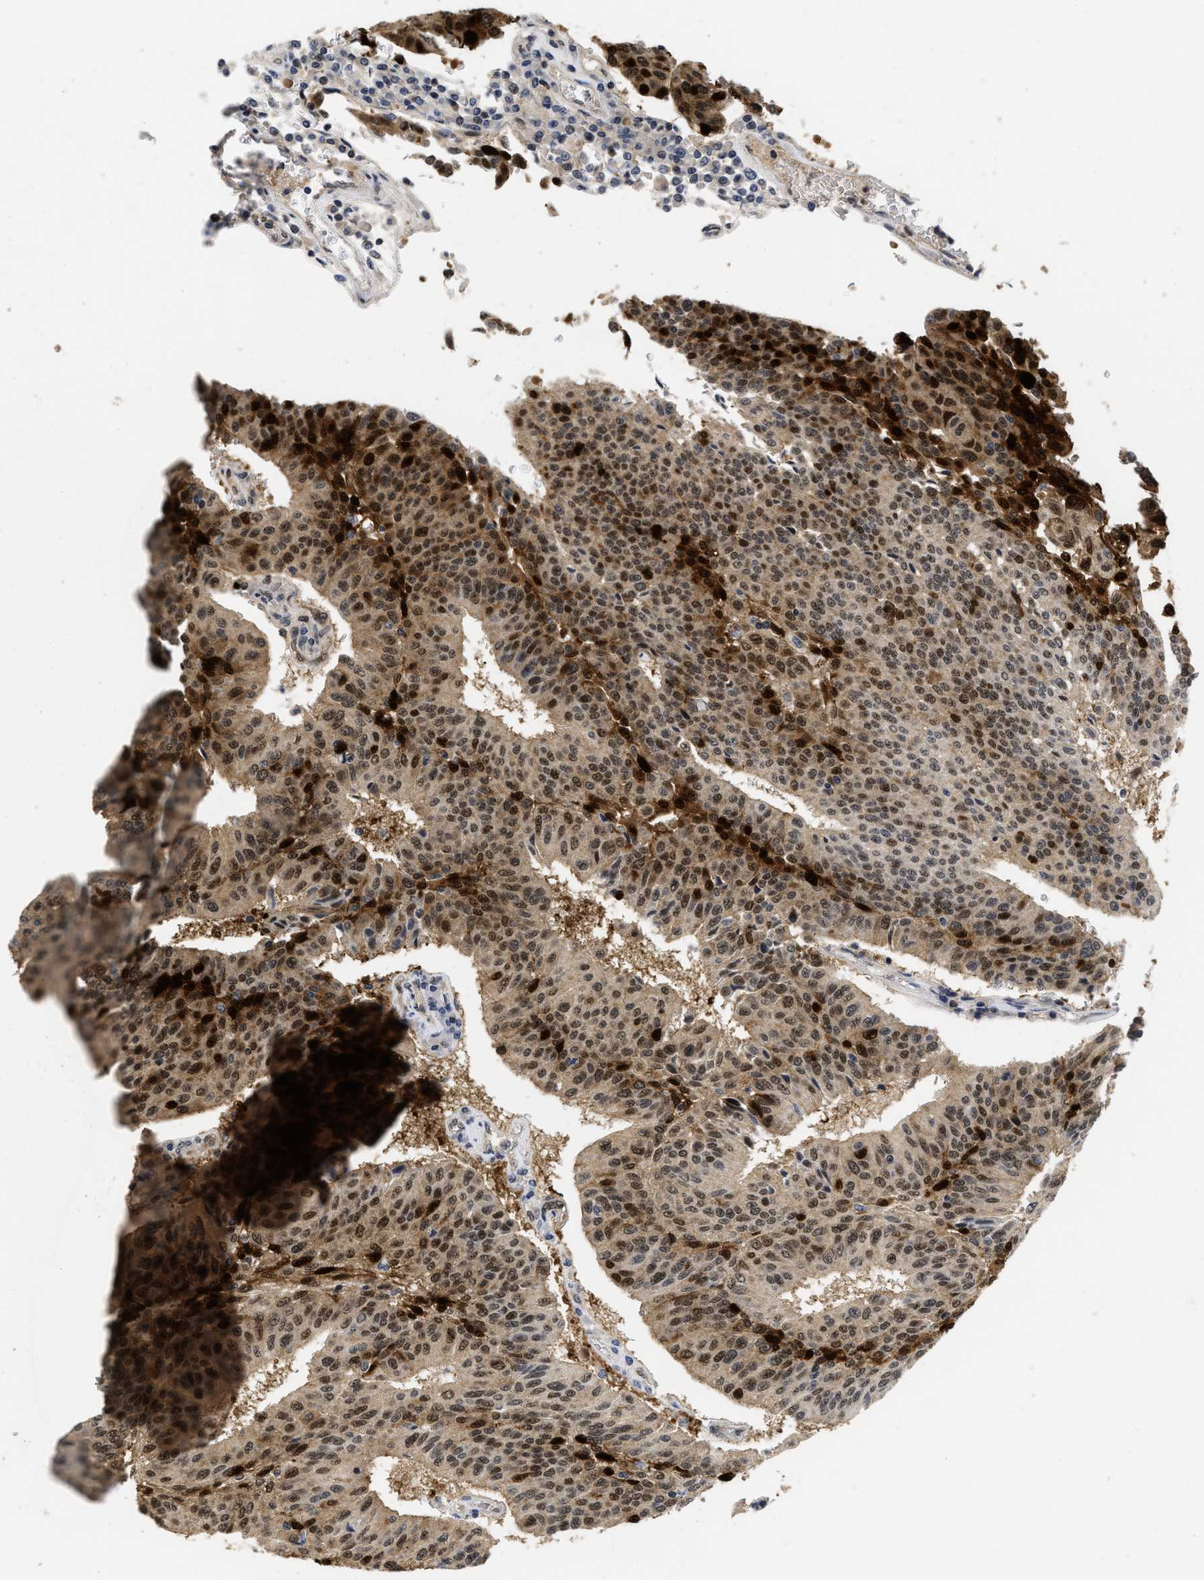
{"staining": {"intensity": "strong", "quantity": "25%-75%", "location": "cytoplasmic/membranous,nuclear"}, "tissue": "urothelial cancer", "cell_type": "Tumor cells", "image_type": "cancer", "snomed": [{"axis": "morphology", "description": "Urothelial carcinoma, High grade"}, {"axis": "topography", "description": "Urinary bladder"}], "caption": "Urothelial cancer stained with DAB immunohistochemistry demonstrates high levels of strong cytoplasmic/membranous and nuclear positivity in about 25%-75% of tumor cells. (IHC, brightfield microscopy, high magnification).", "gene": "HIF1A", "patient": {"sex": "male", "age": 66}}